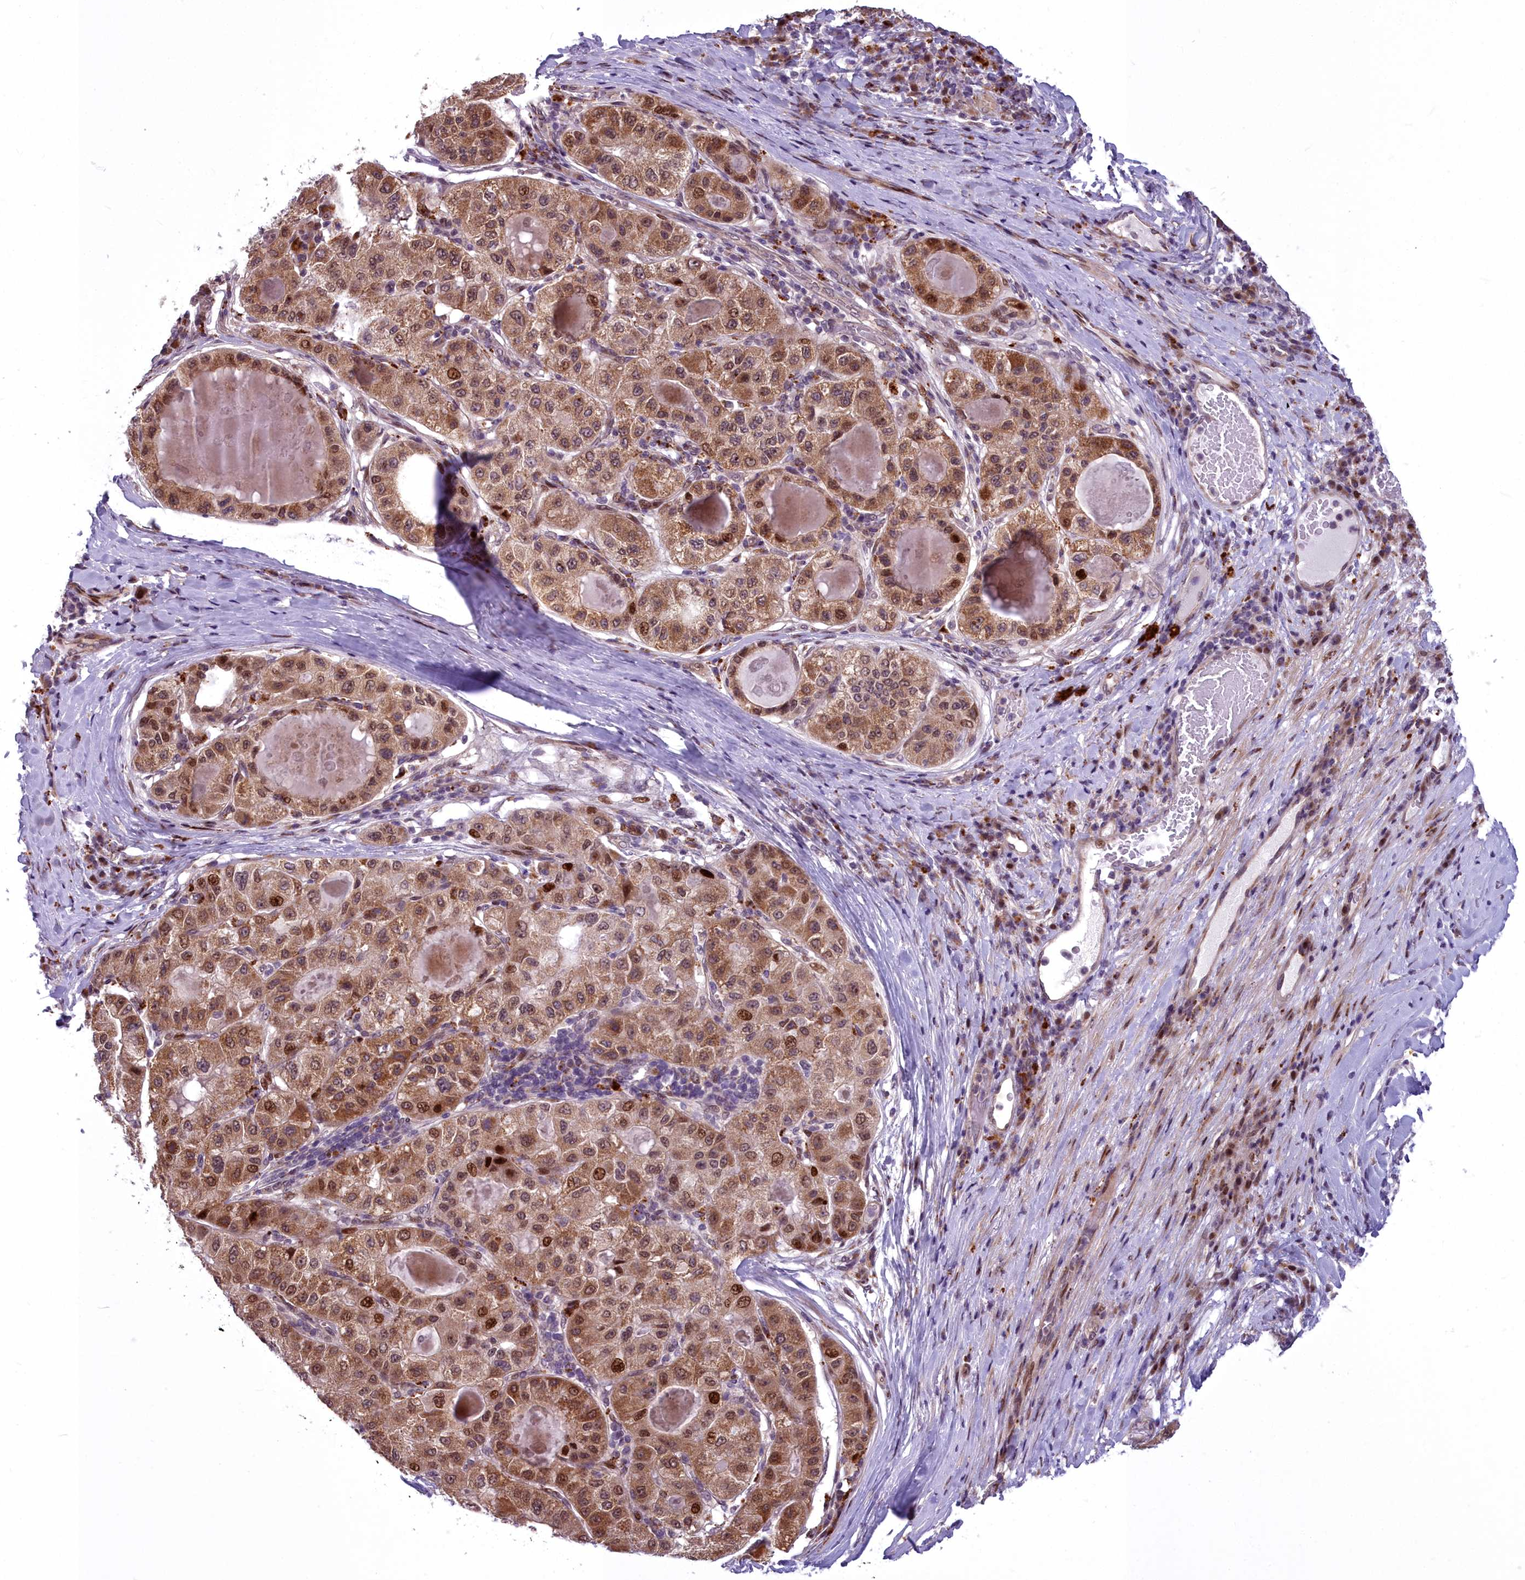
{"staining": {"intensity": "moderate", "quantity": ">75%", "location": "cytoplasmic/membranous,nuclear"}, "tissue": "liver cancer", "cell_type": "Tumor cells", "image_type": "cancer", "snomed": [{"axis": "morphology", "description": "Carcinoma, Hepatocellular, NOS"}, {"axis": "topography", "description": "Liver"}], "caption": "Immunohistochemical staining of human liver cancer demonstrates medium levels of moderate cytoplasmic/membranous and nuclear expression in approximately >75% of tumor cells.", "gene": "AP1M1", "patient": {"sex": "male", "age": 80}}